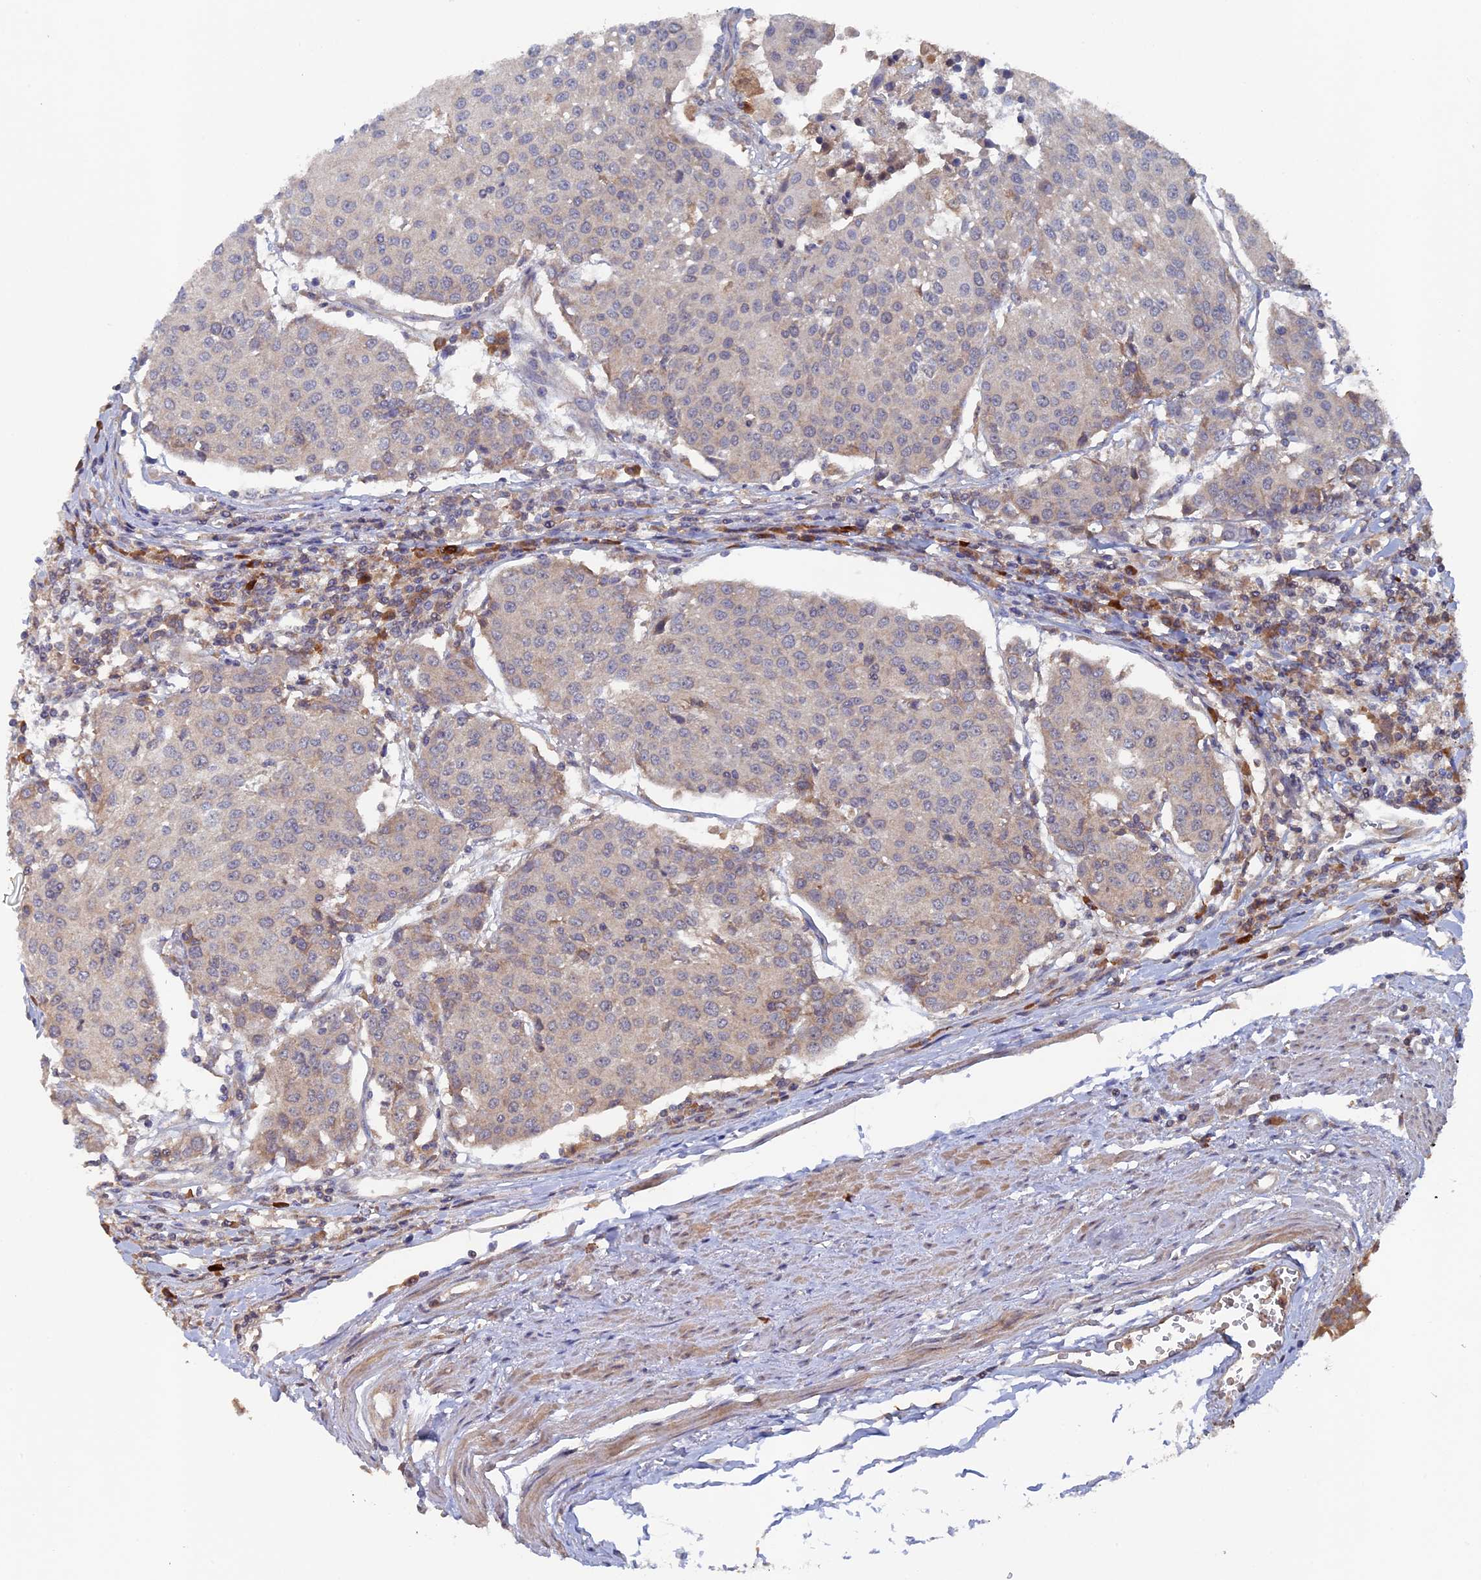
{"staining": {"intensity": "negative", "quantity": "none", "location": "none"}, "tissue": "urothelial cancer", "cell_type": "Tumor cells", "image_type": "cancer", "snomed": [{"axis": "morphology", "description": "Urothelial carcinoma, High grade"}, {"axis": "topography", "description": "Urinary bladder"}], "caption": "Immunohistochemistry (IHC) histopathology image of human high-grade urothelial carcinoma stained for a protein (brown), which exhibits no staining in tumor cells.", "gene": "RAB15", "patient": {"sex": "female", "age": 85}}